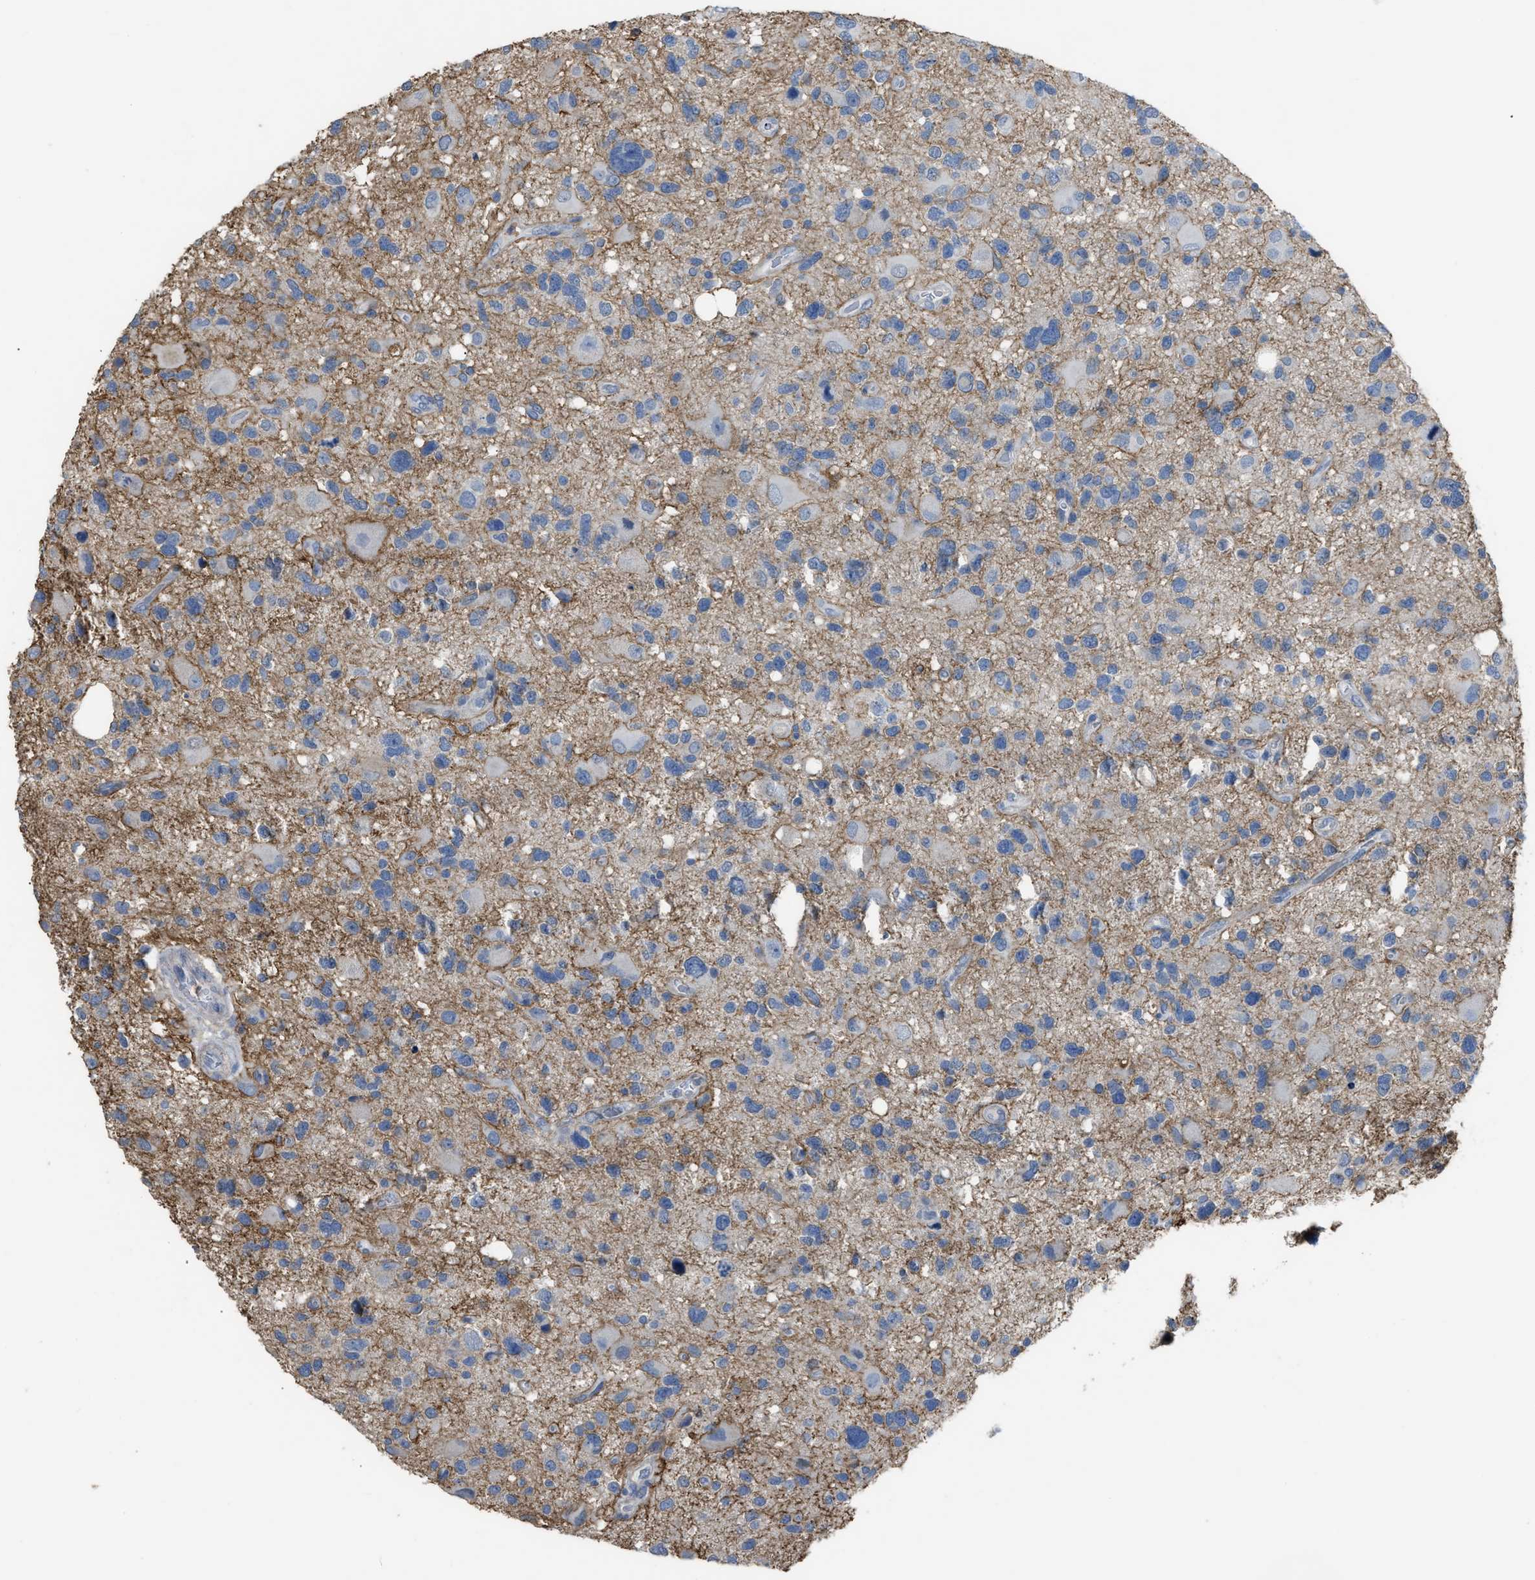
{"staining": {"intensity": "negative", "quantity": "none", "location": "none"}, "tissue": "glioma", "cell_type": "Tumor cells", "image_type": "cancer", "snomed": [{"axis": "morphology", "description": "Glioma, malignant, High grade"}, {"axis": "topography", "description": "Brain"}], "caption": "Immunohistochemical staining of malignant glioma (high-grade) exhibits no significant expression in tumor cells.", "gene": "OR51E1", "patient": {"sex": "male", "age": 33}}